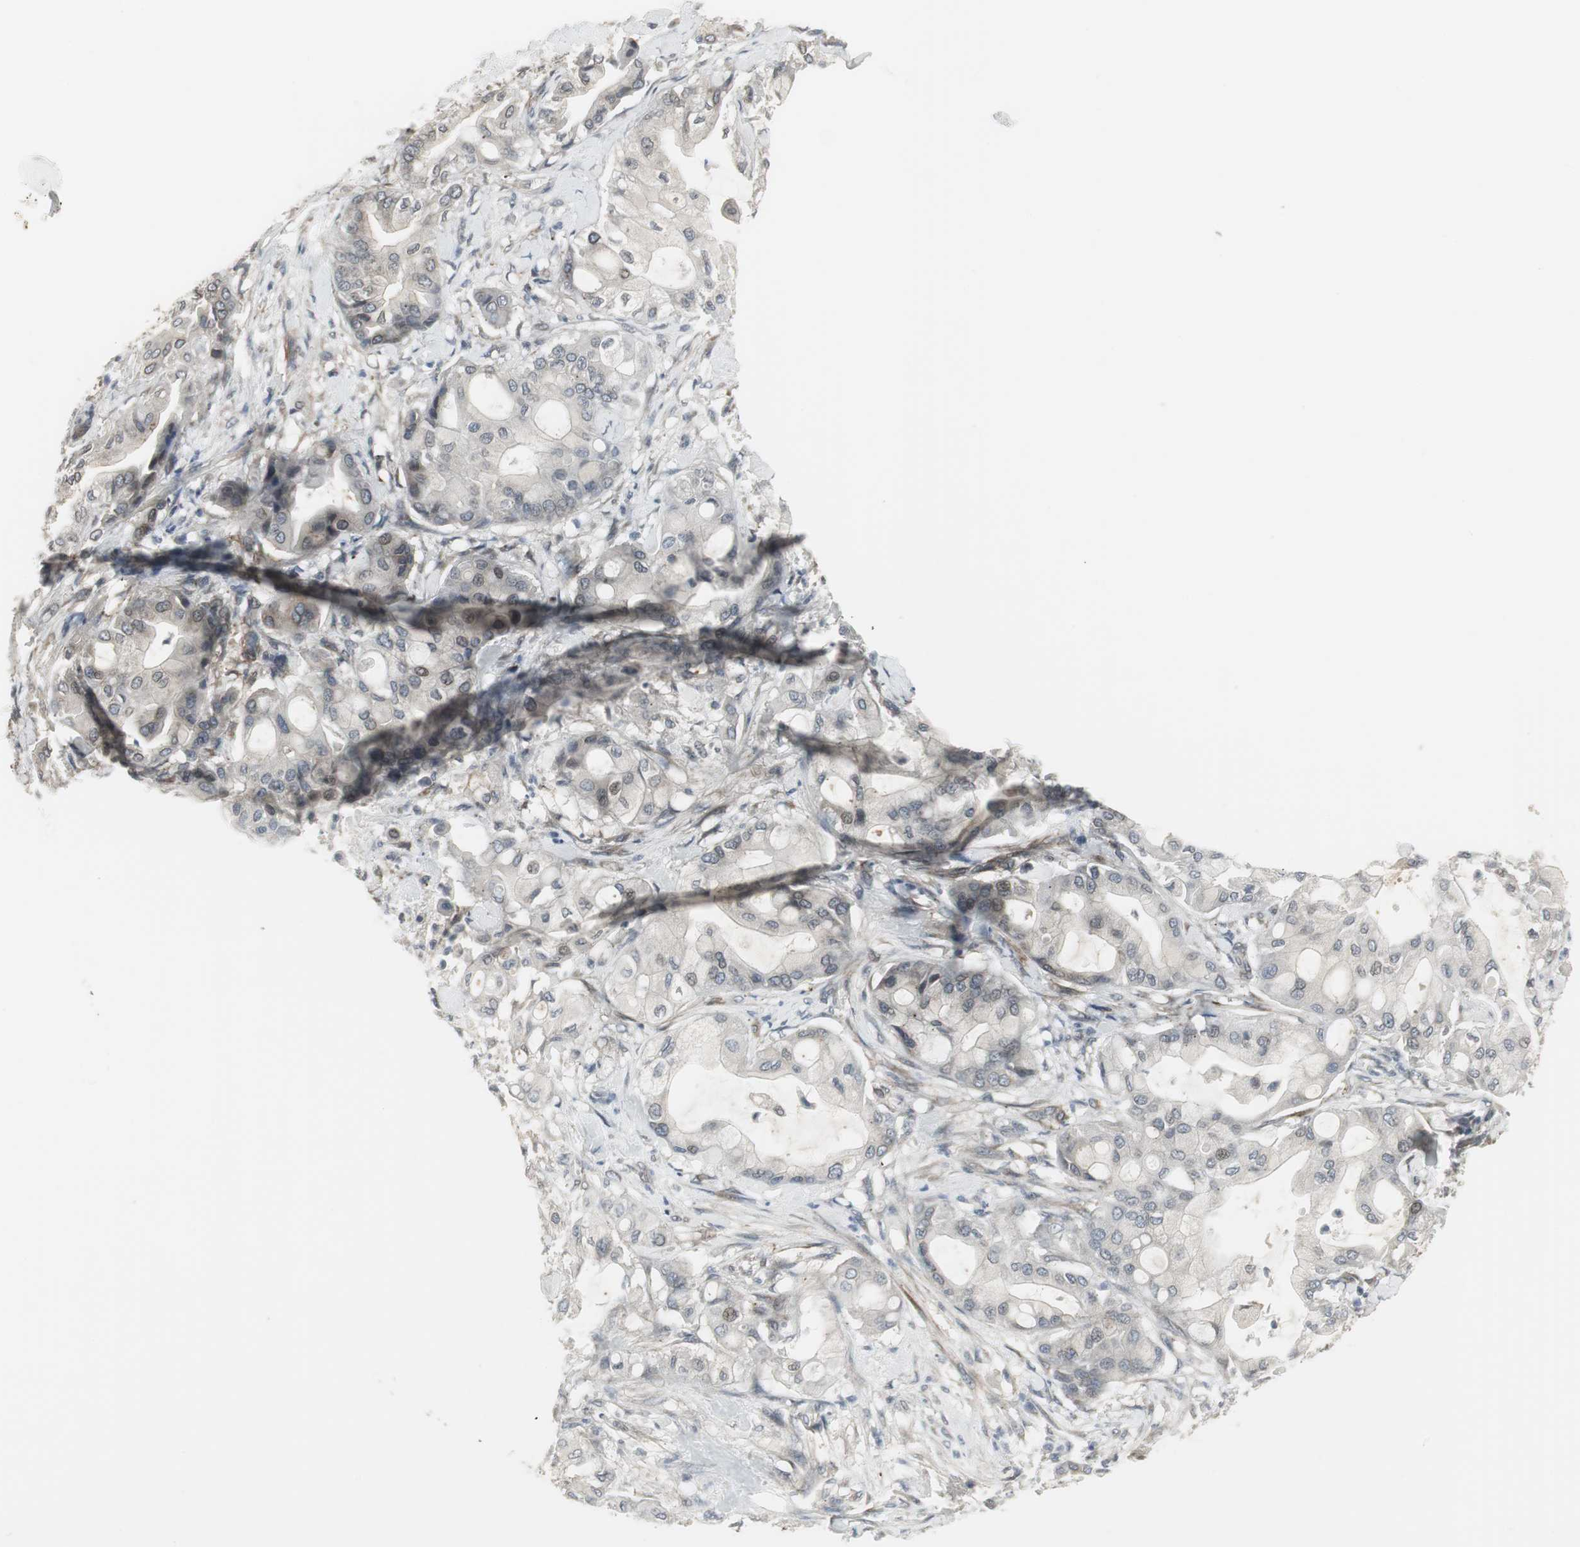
{"staining": {"intensity": "negative", "quantity": "none", "location": "none"}, "tissue": "pancreatic cancer", "cell_type": "Tumor cells", "image_type": "cancer", "snomed": [{"axis": "morphology", "description": "Adenocarcinoma, NOS"}, {"axis": "morphology", "description": "Adenocarcinoma, metastatic, NOS"}, {"axis": "topography", "description": "Lymph node"}, {"axis": "topography", "description": "Pancreas"}, {"axis": "topography", "description": "Duodenum"}], "caption": "Human pancreatic adenocarcinoma stained for a protein using immunohistochemistry shows no expression in tumor cells.", "gene": "SCYL3", "patient": {"sex": "female", "age": 64}}